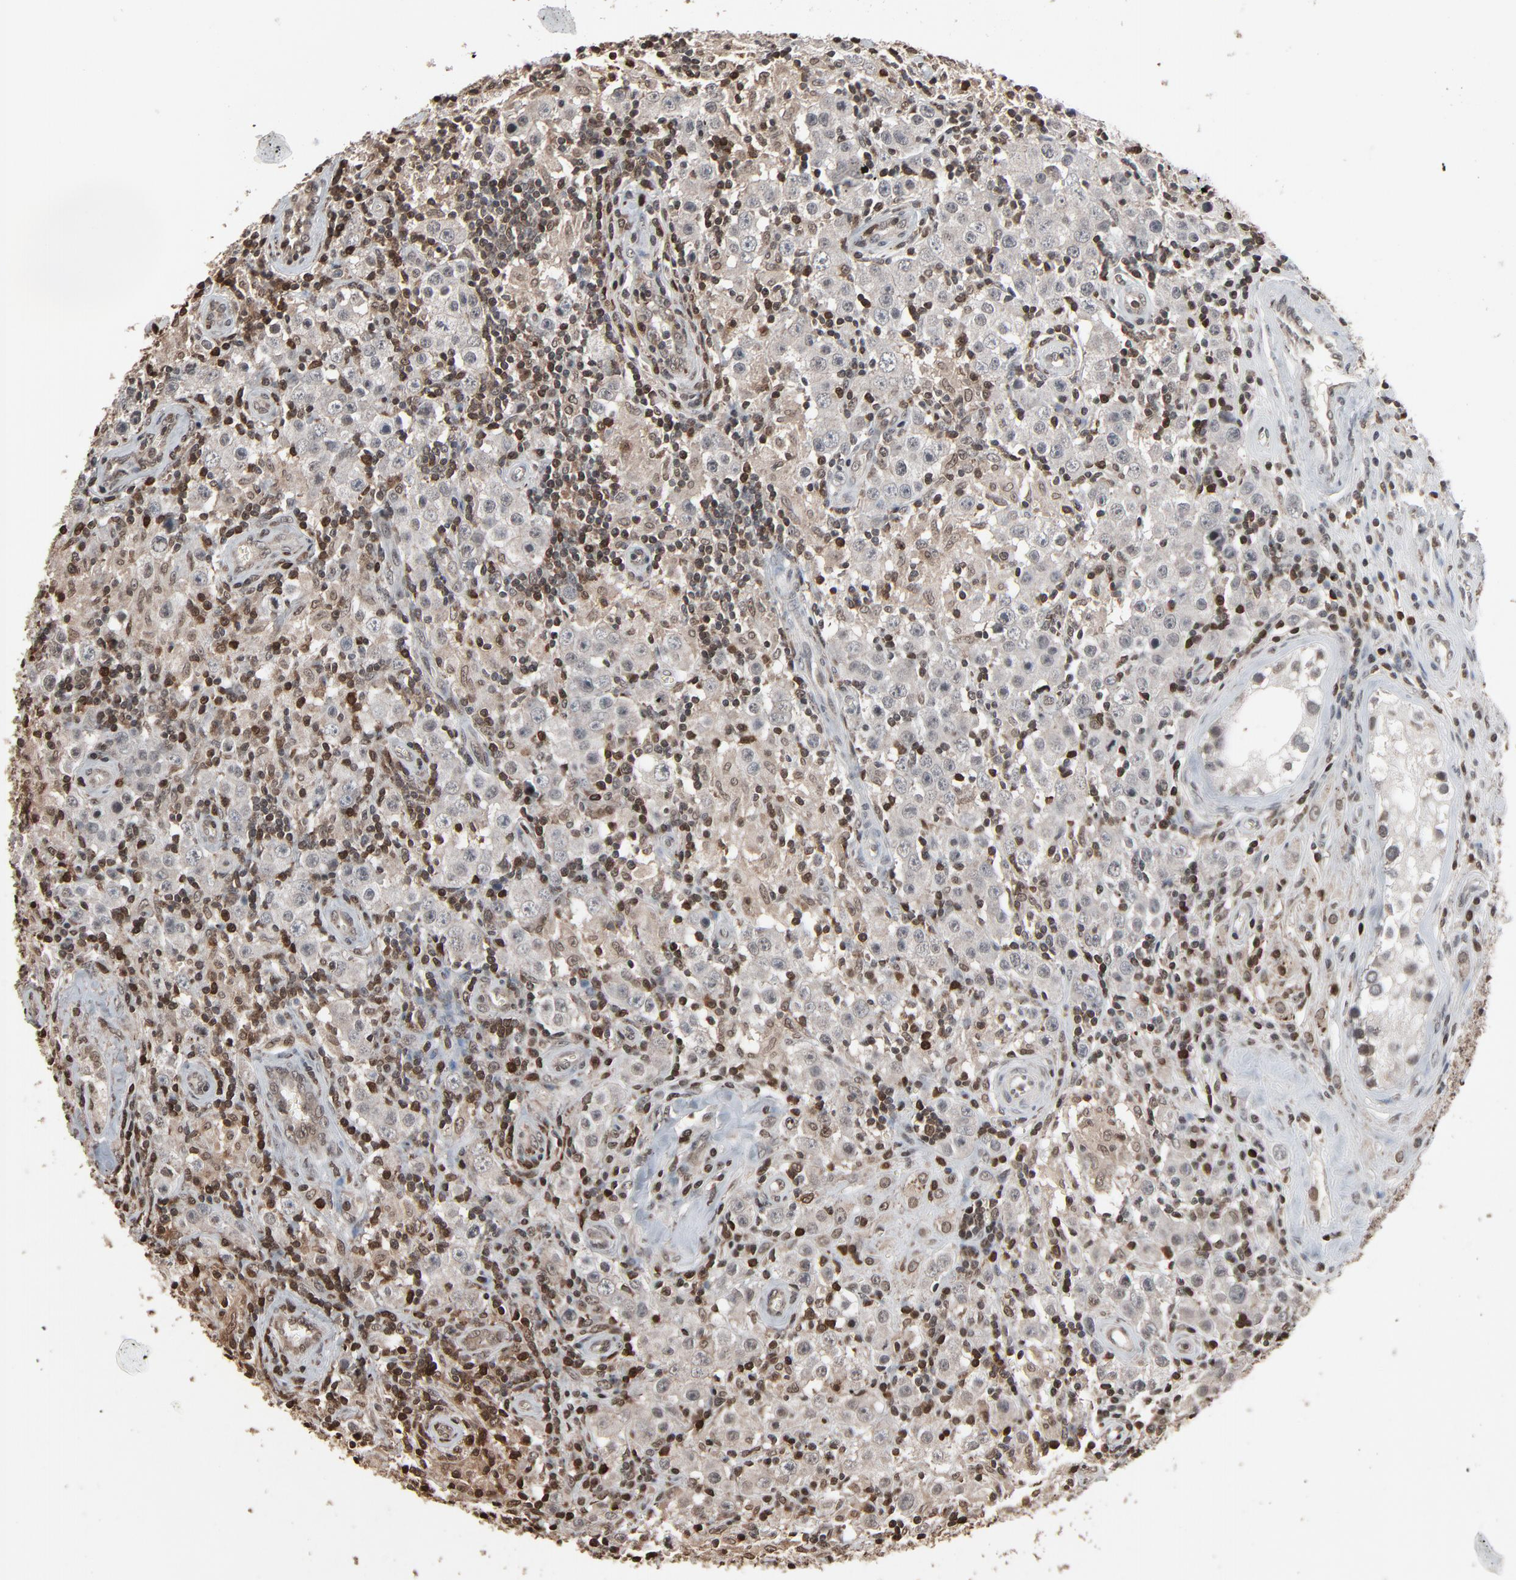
{"staining": {"intensity": "weak", "quantity": ">75%", "location": "nuclear"}, "tissue": "testis cancer", "cell_type": "Tumor cells", "image_type": "cancer", "snomed": [{"axis": "morphology", "description": "Seminoma, NOS"}, {"axis": "topography", "description": "Testis"}], "caption": "Immunohistochemistry histopathology image of neoplastic tissue: human testis seminoma stained using immunohistochemistry (IHC) shows low levels of weak protein expression localized specifically in the nuclear of tumor cells, appearing as a nuclear brown color.", "gene": "RPS6KA3", "patient": {"sex": "male", "age": 32}}